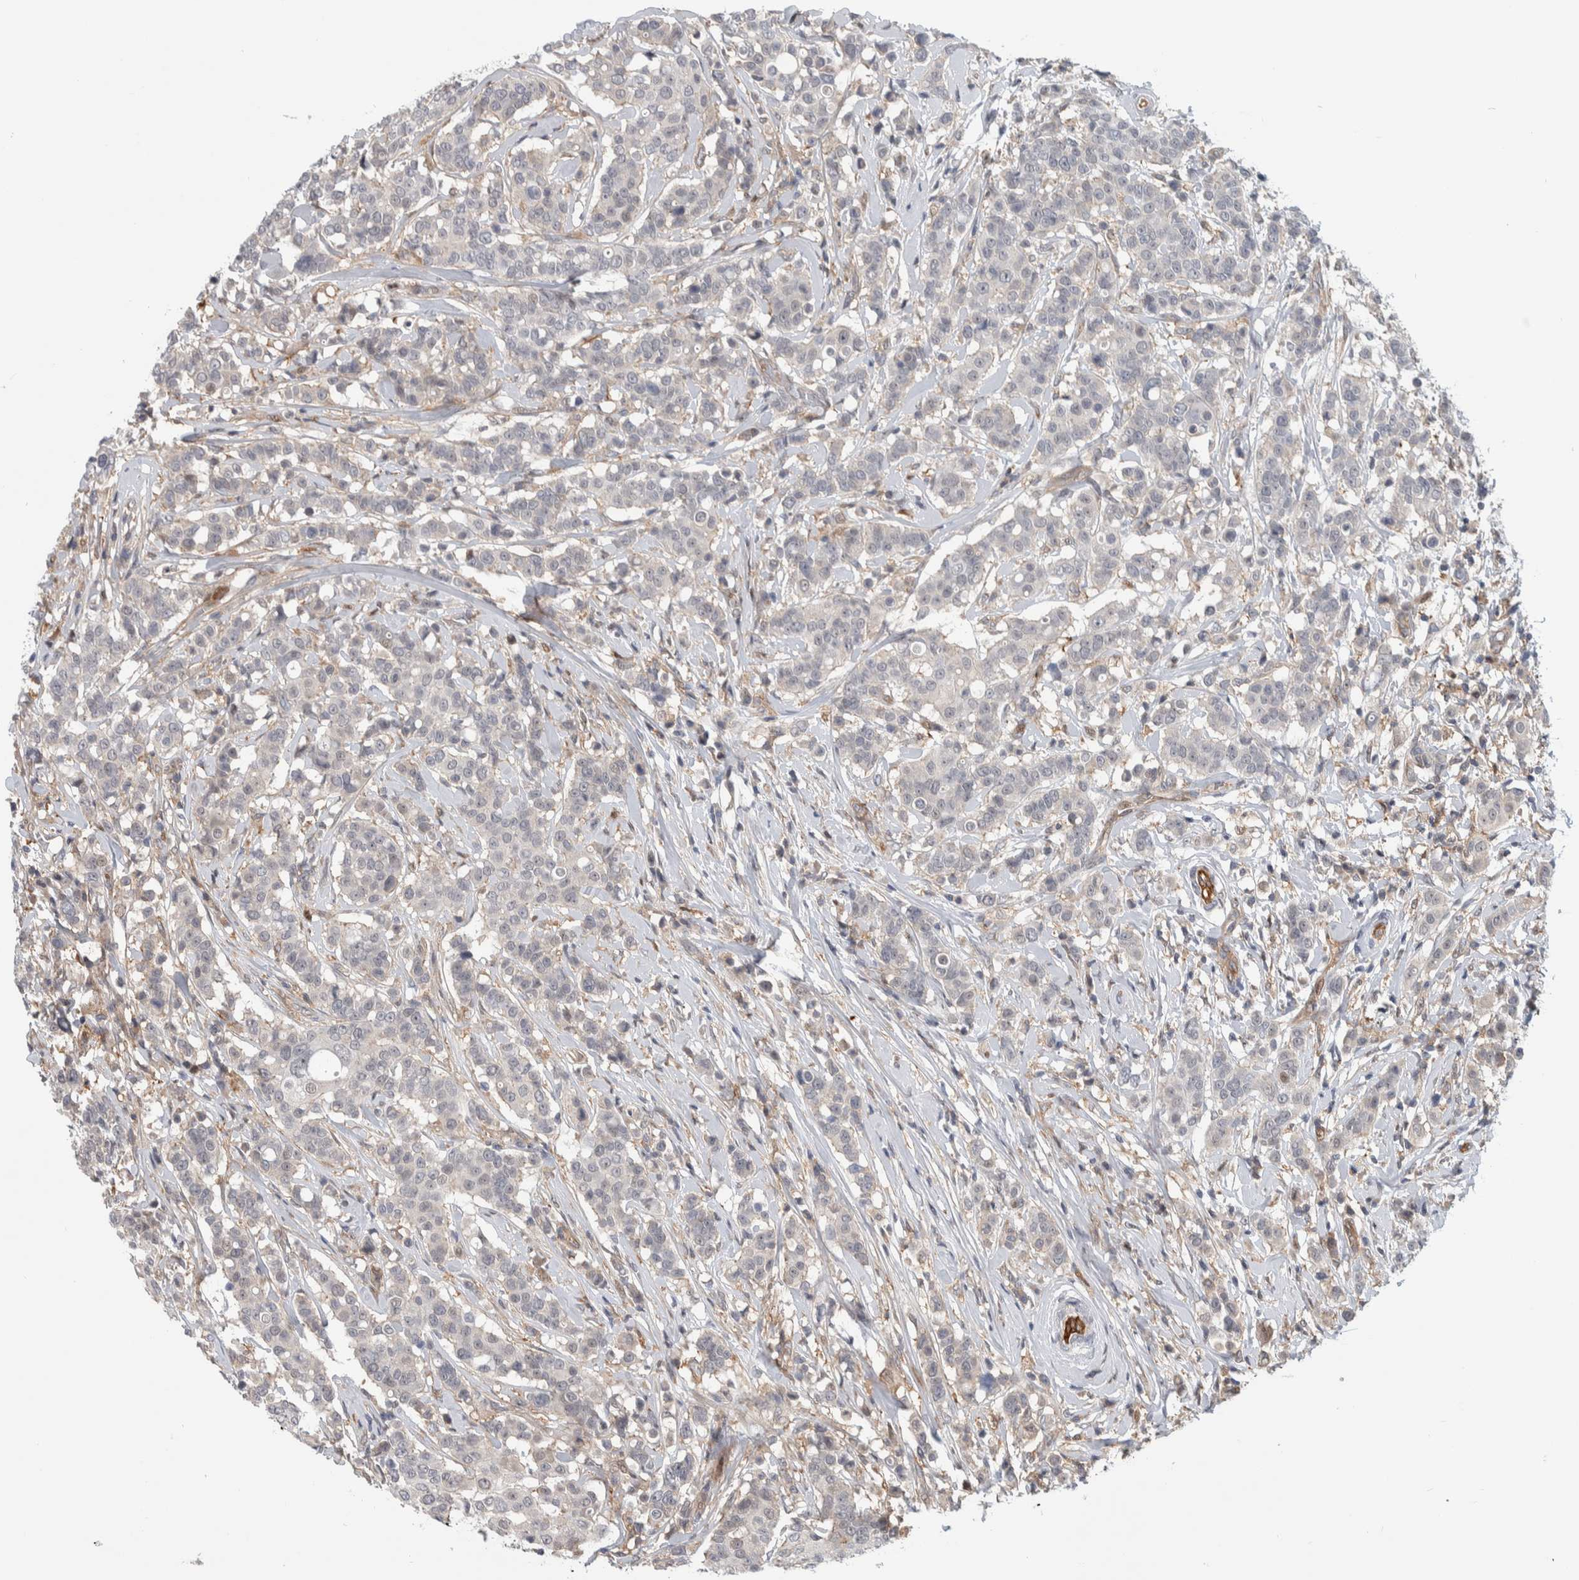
{"staining": {"intensity": "negative", "quantity": "none", "location": "none"}, "tissue": "breast cancer", "cell_type": "Tumor cells", "image_type": "cancer", "snomed": [{"axis": "morphology", "description": "Duct carcinoma"}, {"axis": "topography", "description": "Breast"}], "caption": "Infiltrating ductal carcinoma (breast) was stained to show a protein in brown. There is no significant expression in tumor cells.", "gene": "MSL1", "patient": {"sex": "female", "age": 27}}